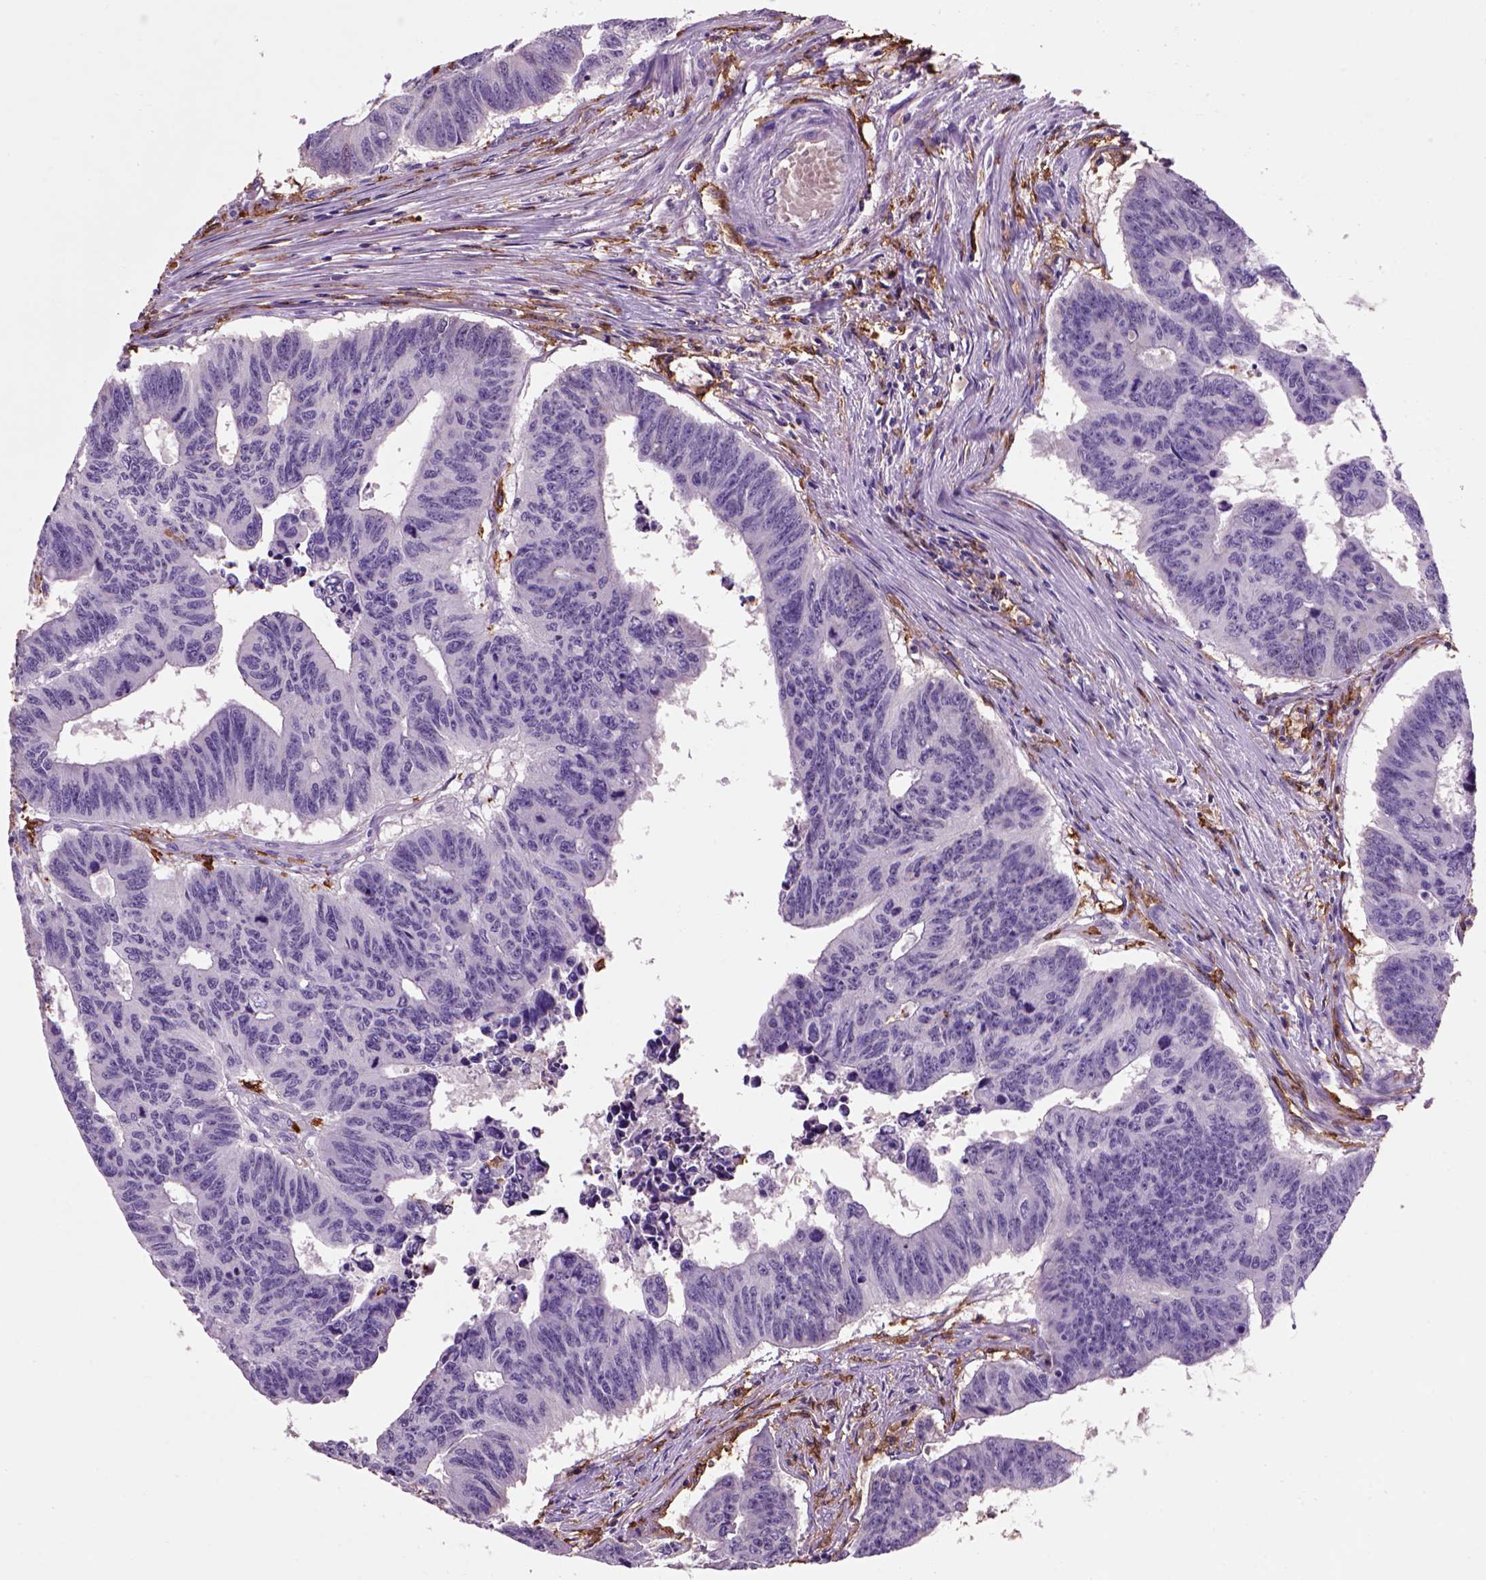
{"staining": {"intensity": "negative", "quantity": "none", "location": "none"}, "tissue": "colorectal cancer", "cell_type": "Tumor cells", "image_type": "cancer", "snomed": [{"axis": "morphology", "description": "Adenocarcinoma, NOS"}, {"axis": "topography", "description": "Rectum"}], "caption": "Tumor cells are negative for protein expression in human colorectal adenocarcinoma.", "gene": "CD14", "patient": {"sex": "female", "age": 85}}